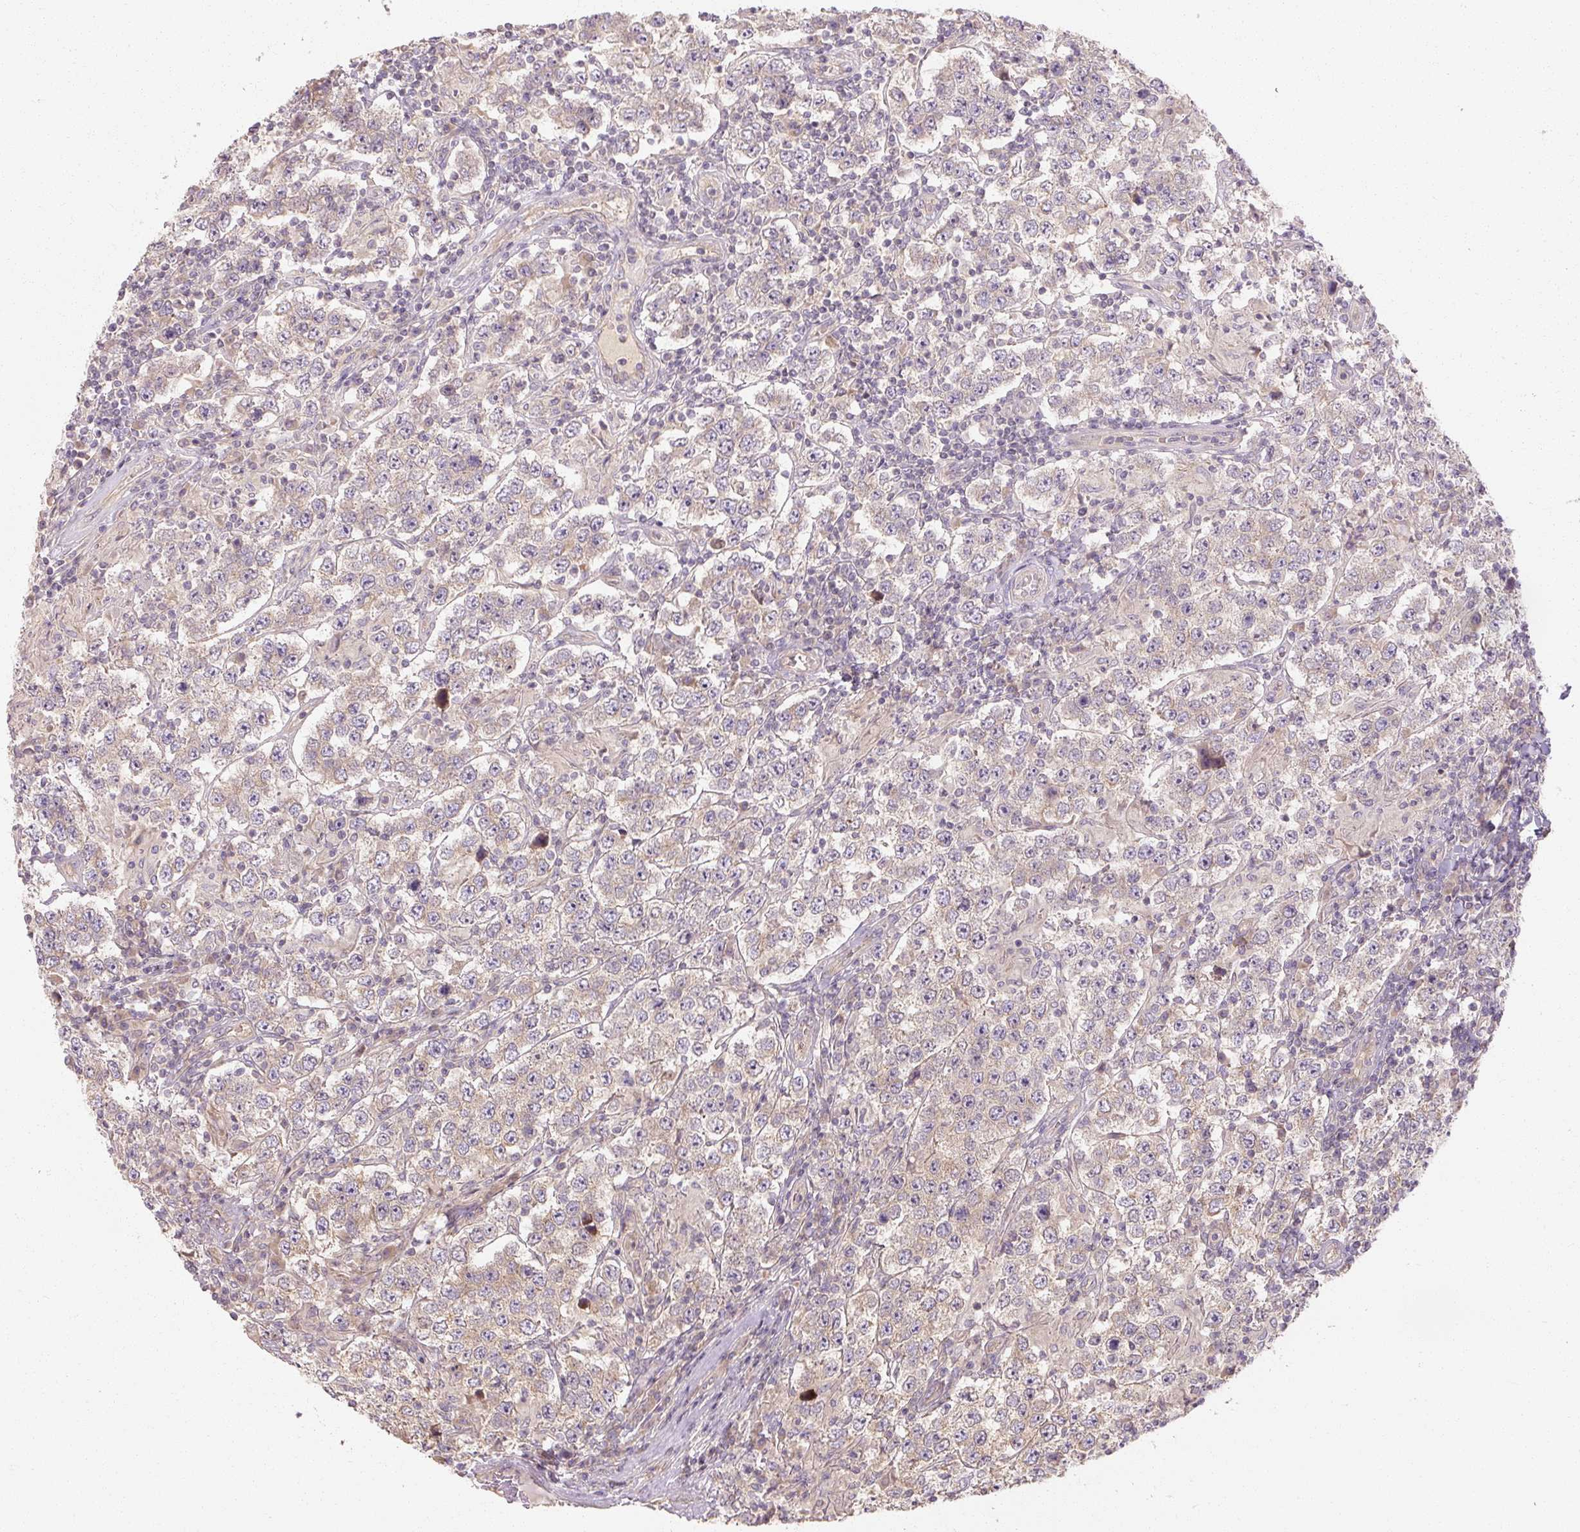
{"staining": {"intensity": "negative", "quantity": "none", "location": "none"}, "tissue": "testis cancer", "cell_type": "Tumor cells", "image_type": "cancer", "snomed": [{"axis": "morphology", "description": "Normal tissue, NOS"}, {"axis": "morphology", "description": "Urothelial carcinoma, High grade"}, {"axis": "morphology", "description": "Seminoma, NOS"}, {"axis": "morphology", "description": "Carcinoma, Embryonal, NOS"}, {"axis": "topography", "description": "Urinary bladder"}, {"axis": "topography", "description": "Testis"}], "caption": "Immunohistochemical staining of testis cancer exhibits no significant staining in tumor cells. (Brightfield microscopy of DAB immunohistochemistry (IHC) at high magnification).", "gene": "RB1CC1", "patient": {"sex": "male", "age": 41}}